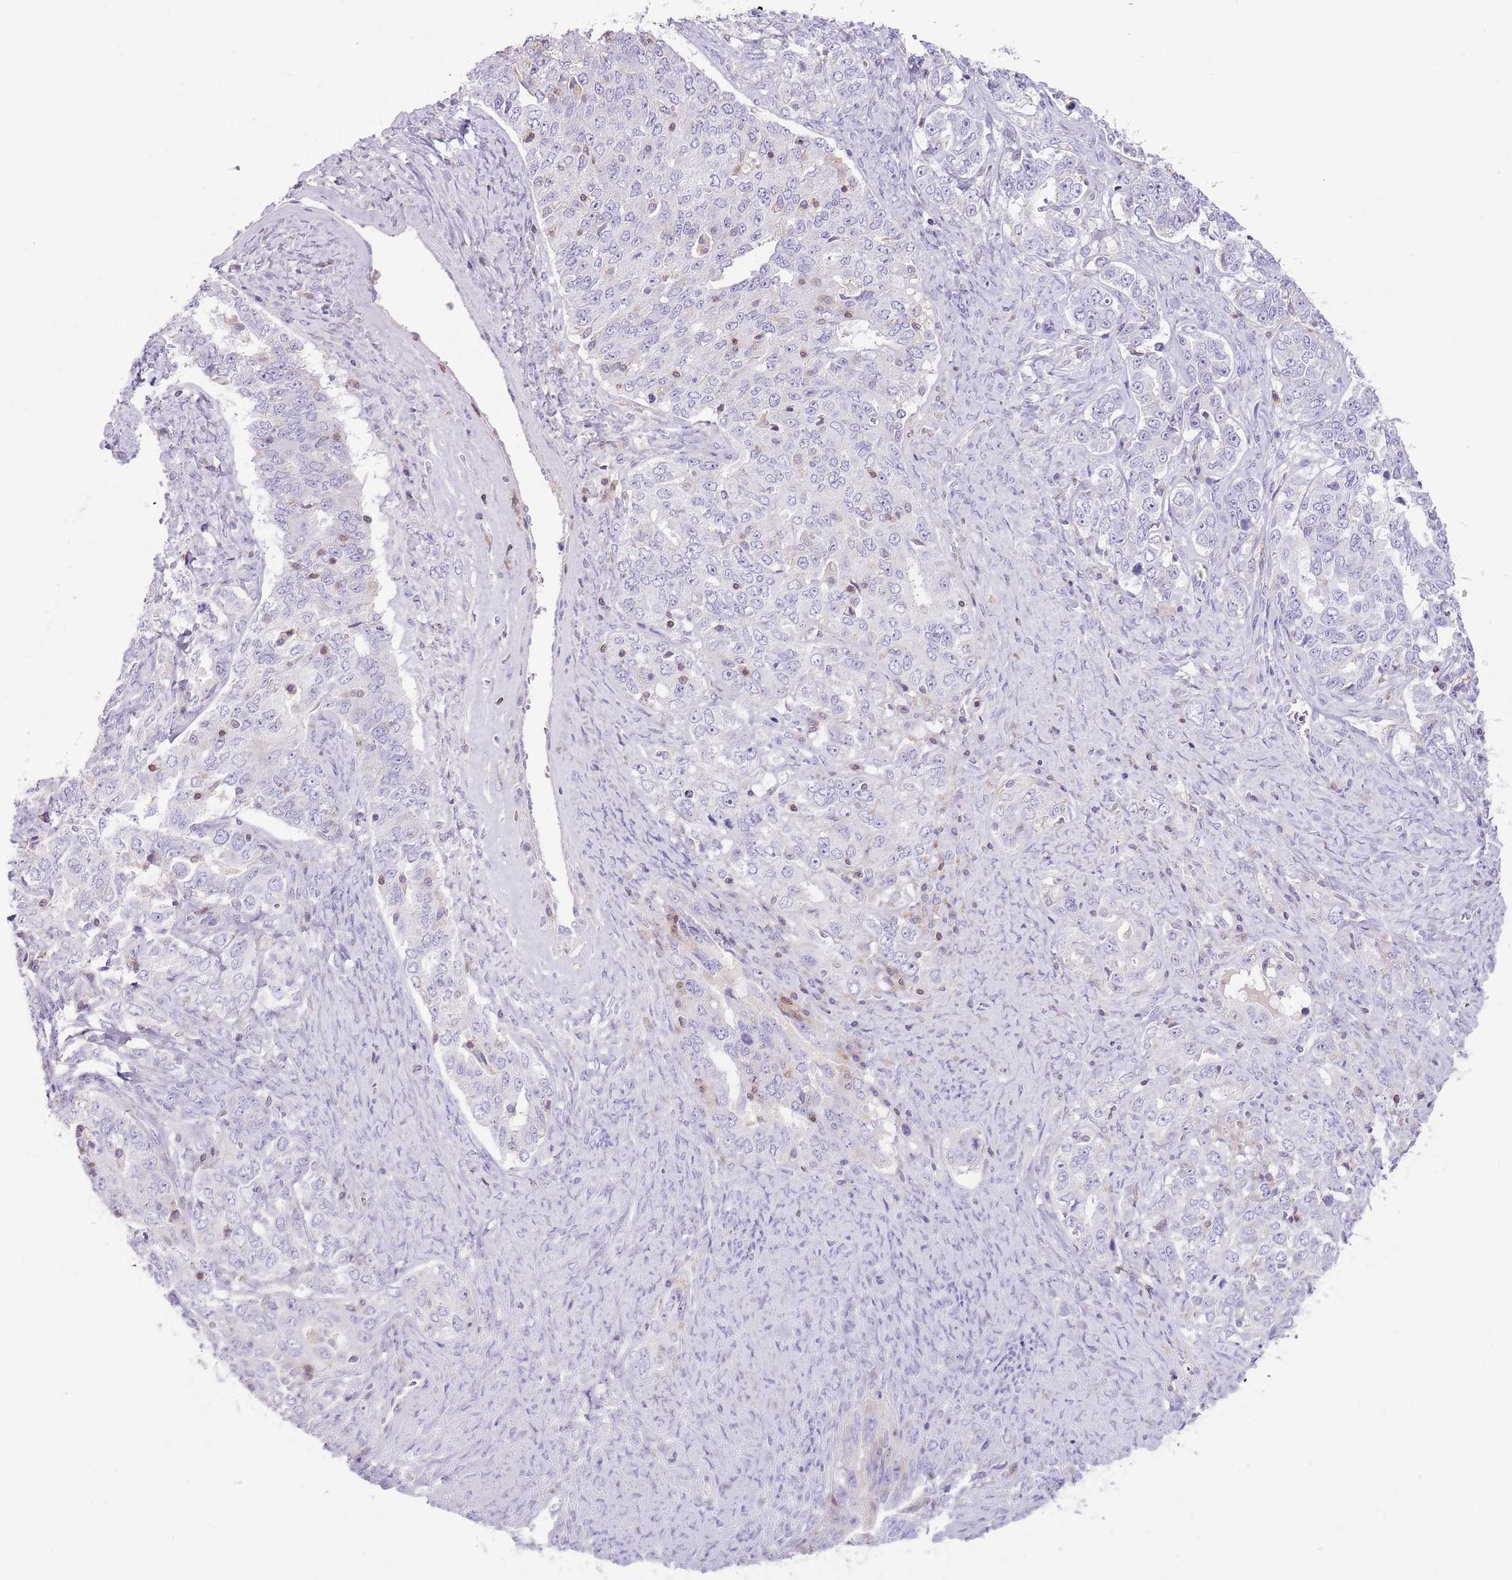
{"staining": {"intensity": "negative", "quantity": "none", "location": "none"}, "tissue": "ovarian cancer", "cell_type": "Tumor cells", "image_type": "cancer", "snomed": [{"axis": "morphology", "description": "Carcinoma, endometroid"}, {"axis": "topography", "description": "Ovary"}], "caption": "This is an immunohistochemistry histopathology image of human endometroid carcinoma (ovarian). There is no staining in tumor cells.", "gene": "OR4Q3", "patient": {"sex": "female", "age": 62}}